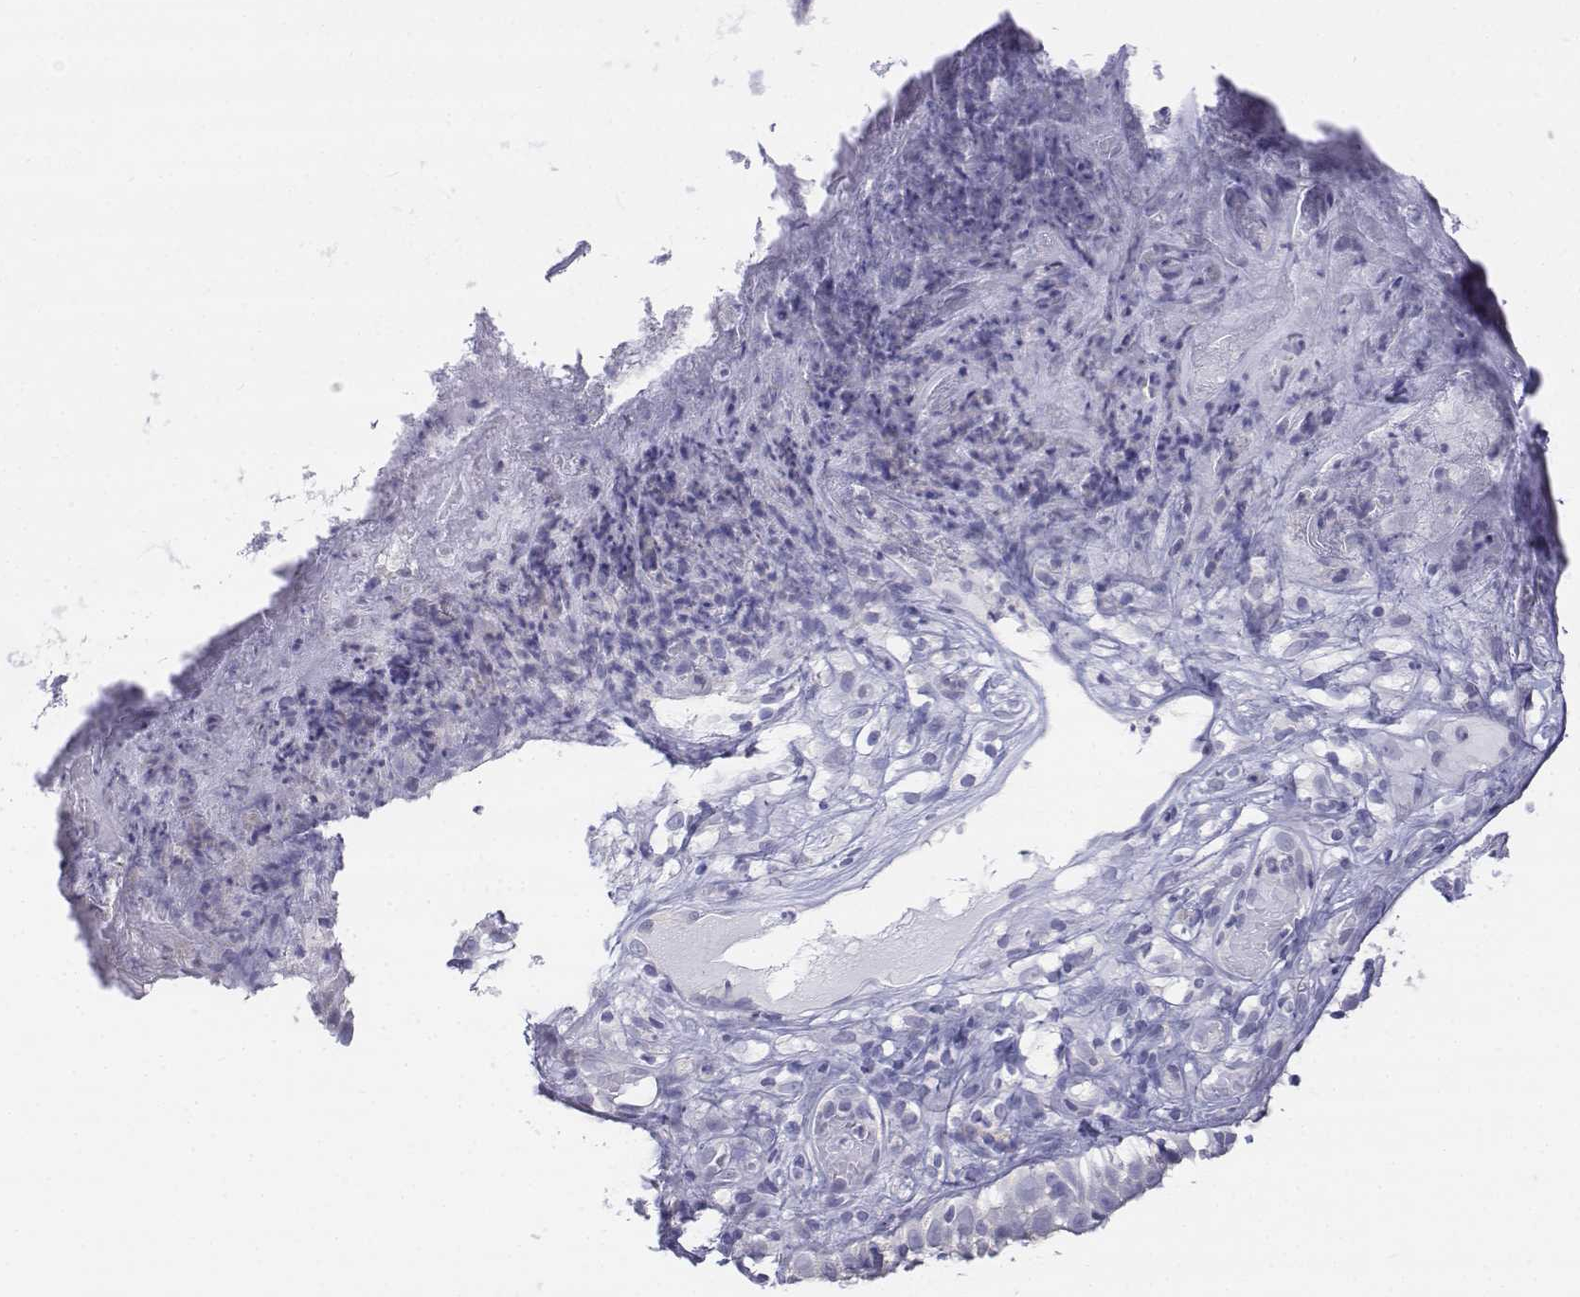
{"staining": {"intensity": "negative", "quantity": "none", "location": "none"}, "tissue": "skin cancer", "cell_type": "Tumor cells", "image_type": "cancer", "snomed": [{"axis": "morphology", "description": "Basal cell carcinoma"}, {"axis": "topography", "description": "Skin"}], "caption": "An immunohistochemistry histopathology image of skin cancer (basal cell carcinoma) is shown. There is no staining in tumor cells of skin cancer (basal cell carcinoma). (DAB (3,3'-diaminobenzidine) immunohistochemistry with hematoxylin counter stain).", "gene": "LGSN", "patient": {"sex": "male", "age": 85}}